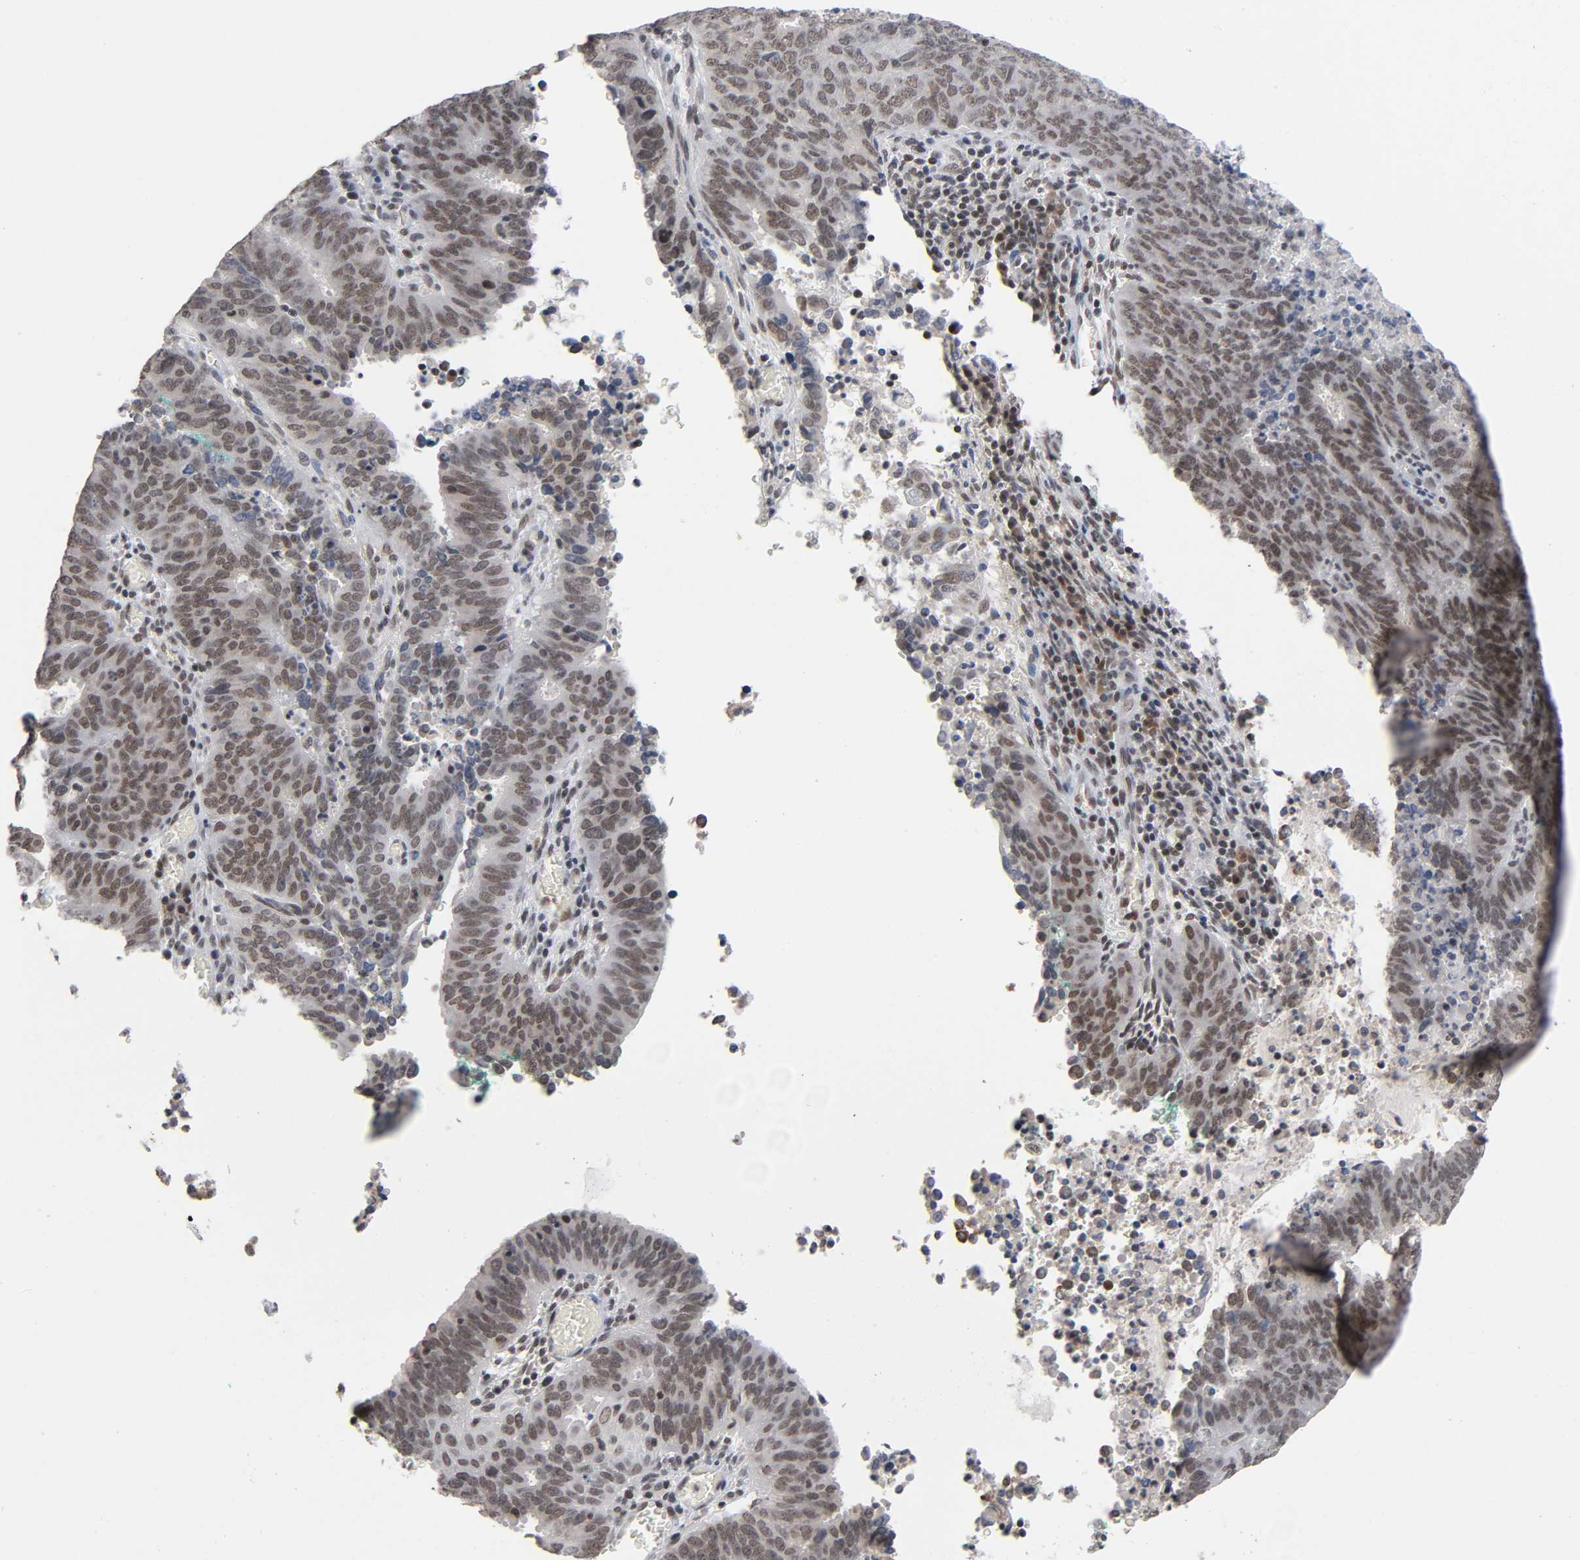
{"staining": {"intensity": "moderate", "quantity": ">75%", "location": "cytoplasmic/membranous,nuclear"}, "tissue": "cervical cancer", "cell_type": "Tumor cells", "image_type": "cancer", "snomed": [{"axis": "morphology", "description": "Adenocarcinoma, NOS"}, {"axis": "topography", "description": "Cervix"}], "caption": "Immunohistochemistry (IHC) image of human cervical cancer stained for a protein (brown), which displays medium levels of moderate cytoplasmic/membranous and nuclear expression in about >75% of tumor cells.", "gene": "ZNF384", "patient": {"sex": "female", "age": 44}}